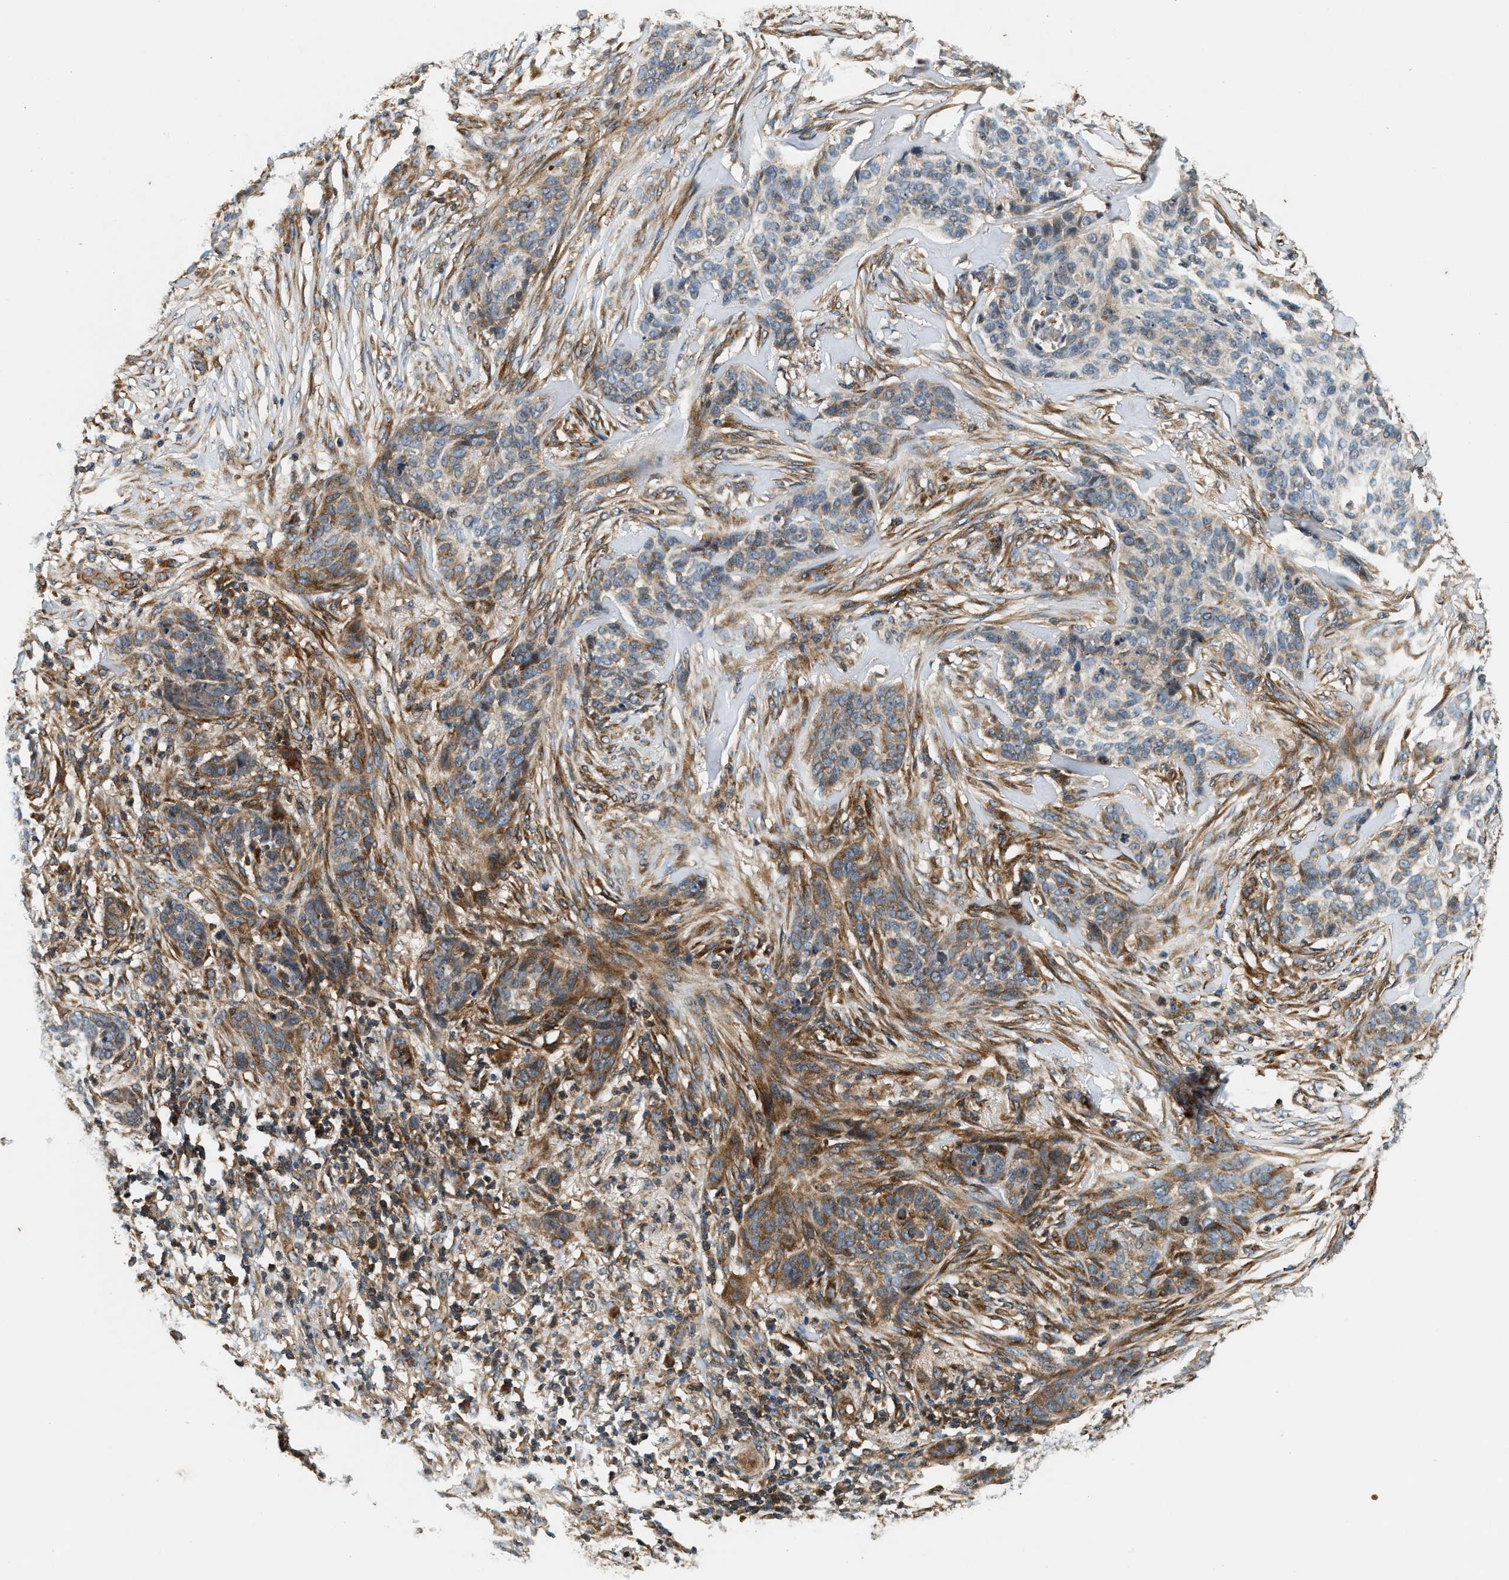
{"staining": {"intensity": "moderate", "quantity": "25%-75%", "location": "cytoplasmic/membranous"}, "tissue": "skin cancer", "cell_type": "Tumor cells", "image_type": "cancer", "snomed": [{"axis": "morphology", "description": "Basal cell carcinoma"}, {"axis": "topography", "description": "Skin"}], "caption": "DAB (3,3'-diaminobenzidine) immunohistochemical staining of human skin cancer shows moderate cytoplasmic/membranous protein staining in approximately 25%-75% of tumor cells. (Brightfield microscopy of DAB IHC at high magnification).", "gene": "SAMD9", "patient": {"sex": "male", "age": 85}}